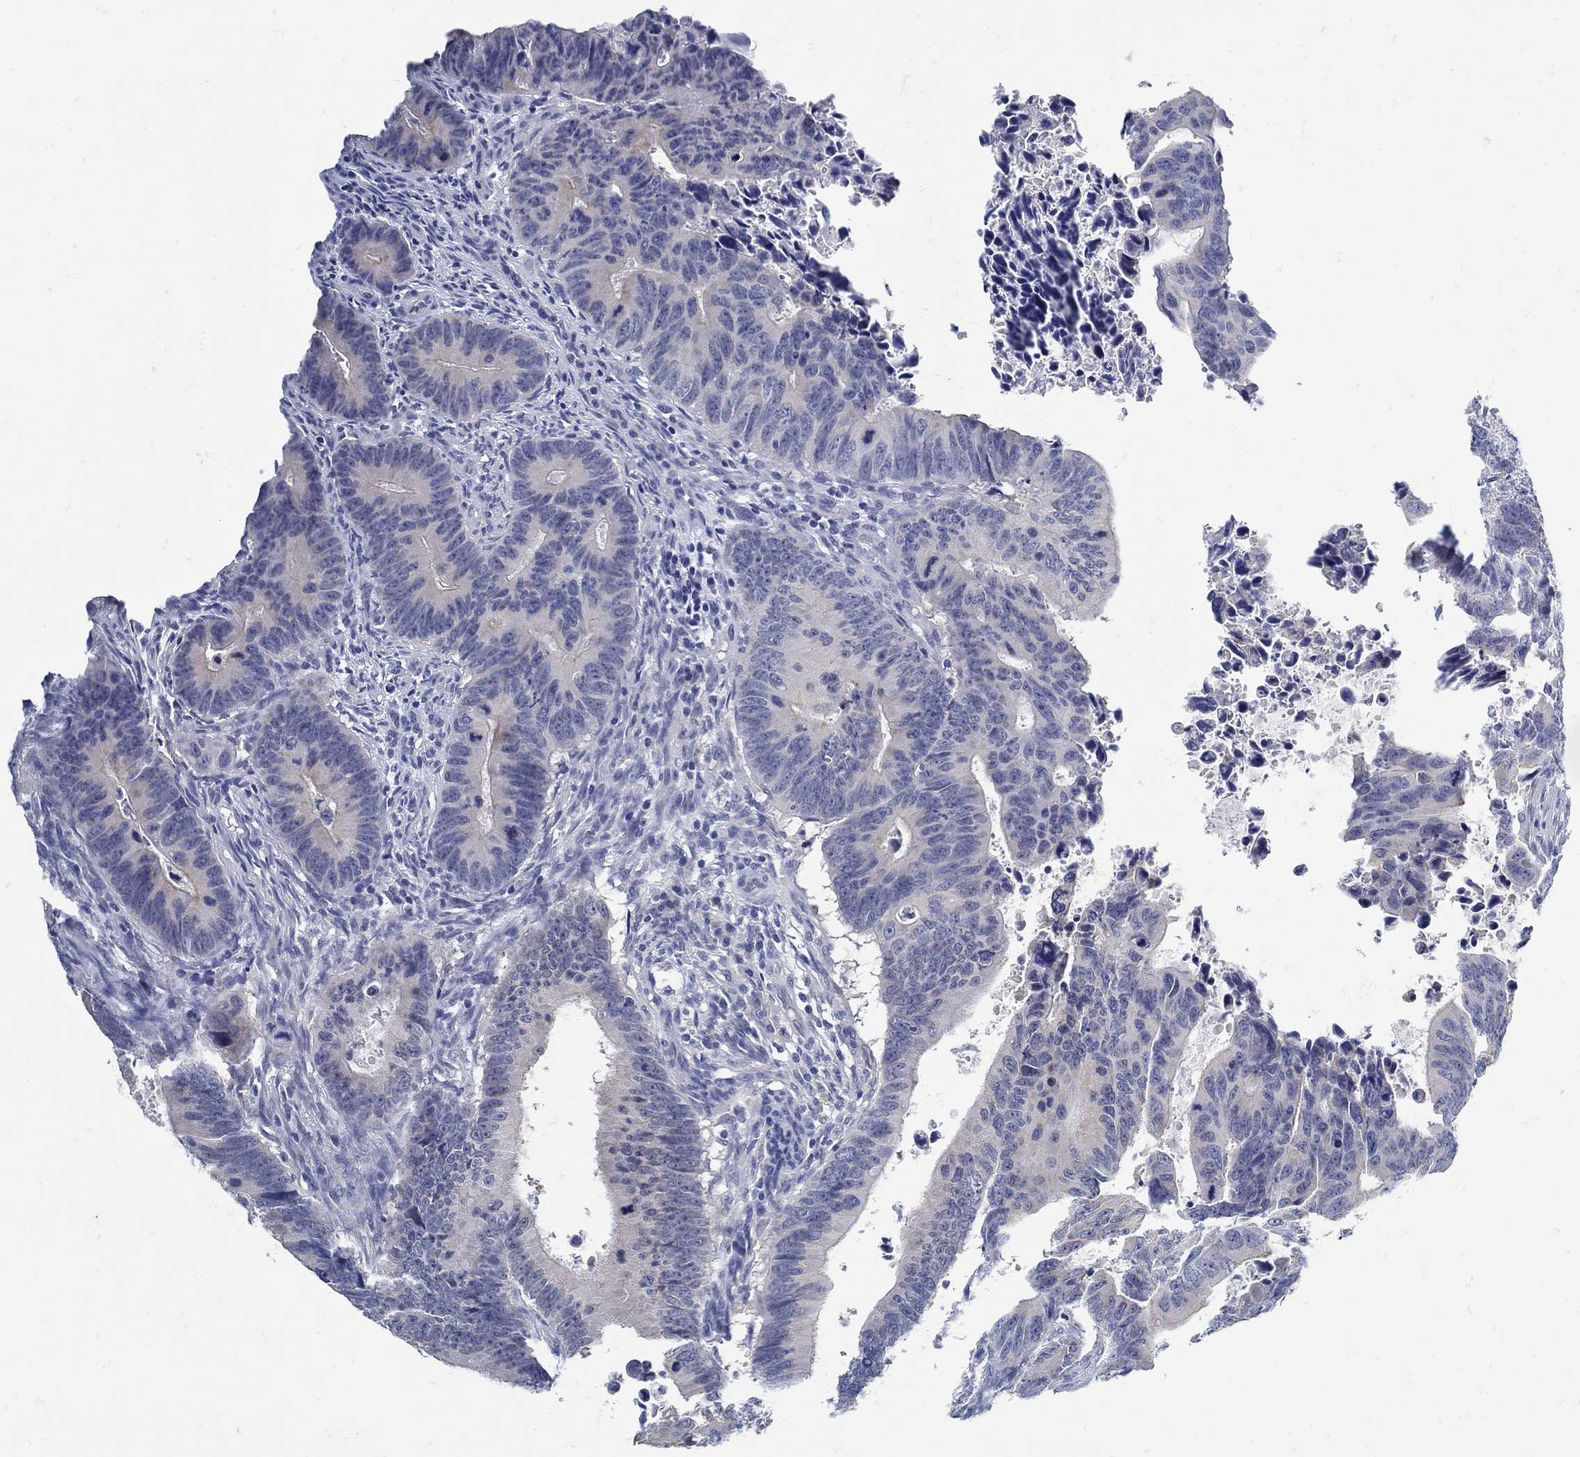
{"staining": {"intensity": "negative", "quantity": "none", "location": "none"}, "tissue": "colorectal cancer", "cell_type": "Tumor cells", "image_type": "cancer", "snomed": [{"axis": "morphology", "description": "Adenocarcinoma, NOS"}, {"axis": "topography", "description": "Colon"}], "caption": "Histopathology image shows no protein staining in tumor cells of adenocarcinoma (colorectal) tissue.", "gene": "ZFAND4", "patient": {"sex": "female", "age": 87}}